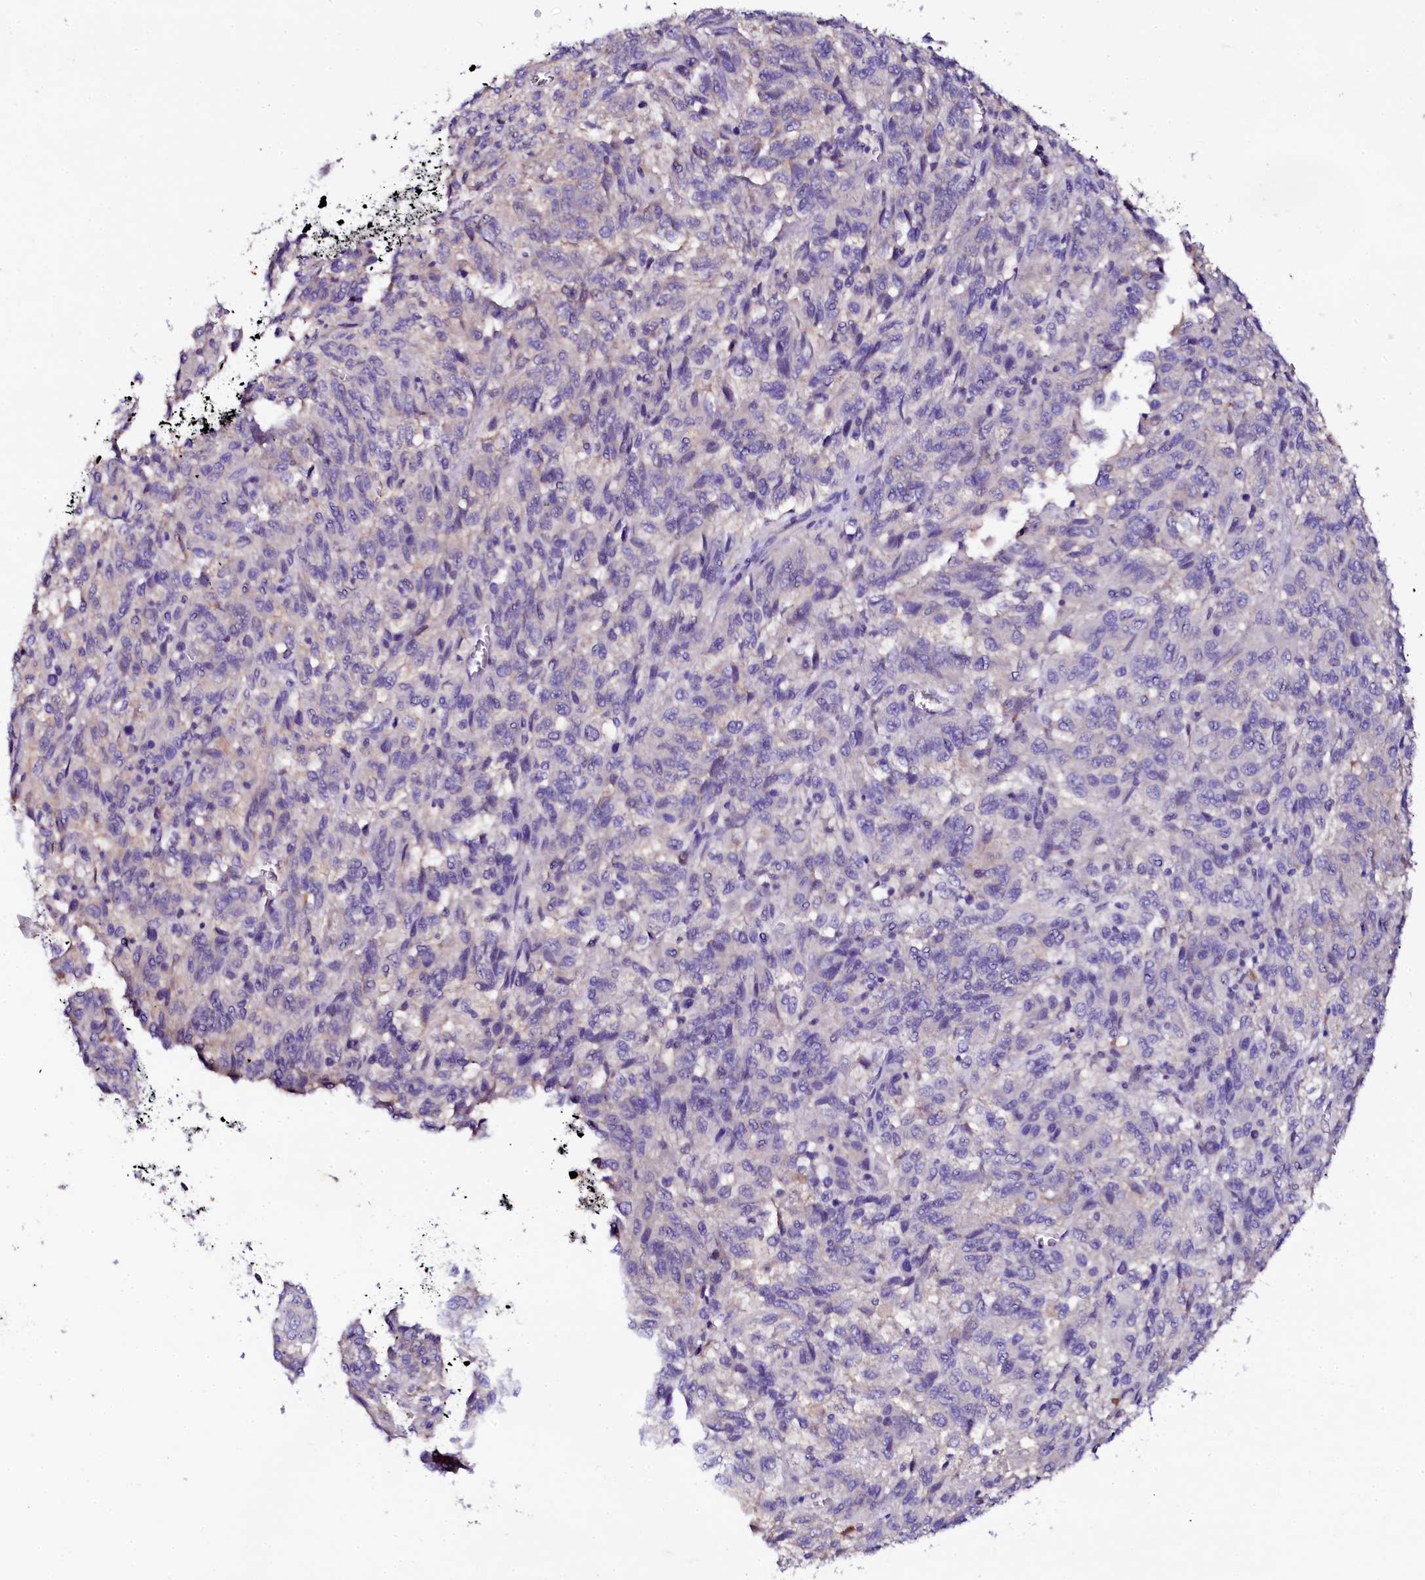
{"staining": {"intensity": "negative", "quantity": "none", "location": "none"}, "tissue": "skin cancer", "cell_type": "Tumor cells", "image_type": "cancer", "snomed": [{"axis": "morphology", "description": "Squamous cell carcinoma, NOS"}, {"axis": "topography", "description": "Skin"}], "caption": "An immunohistochemistry photomicrograph of skin cancer is shown. There is no staining in tumor cells of skin cancer.", "gene": "NAA16", "patient": {"sex": "male", "age": 71}}